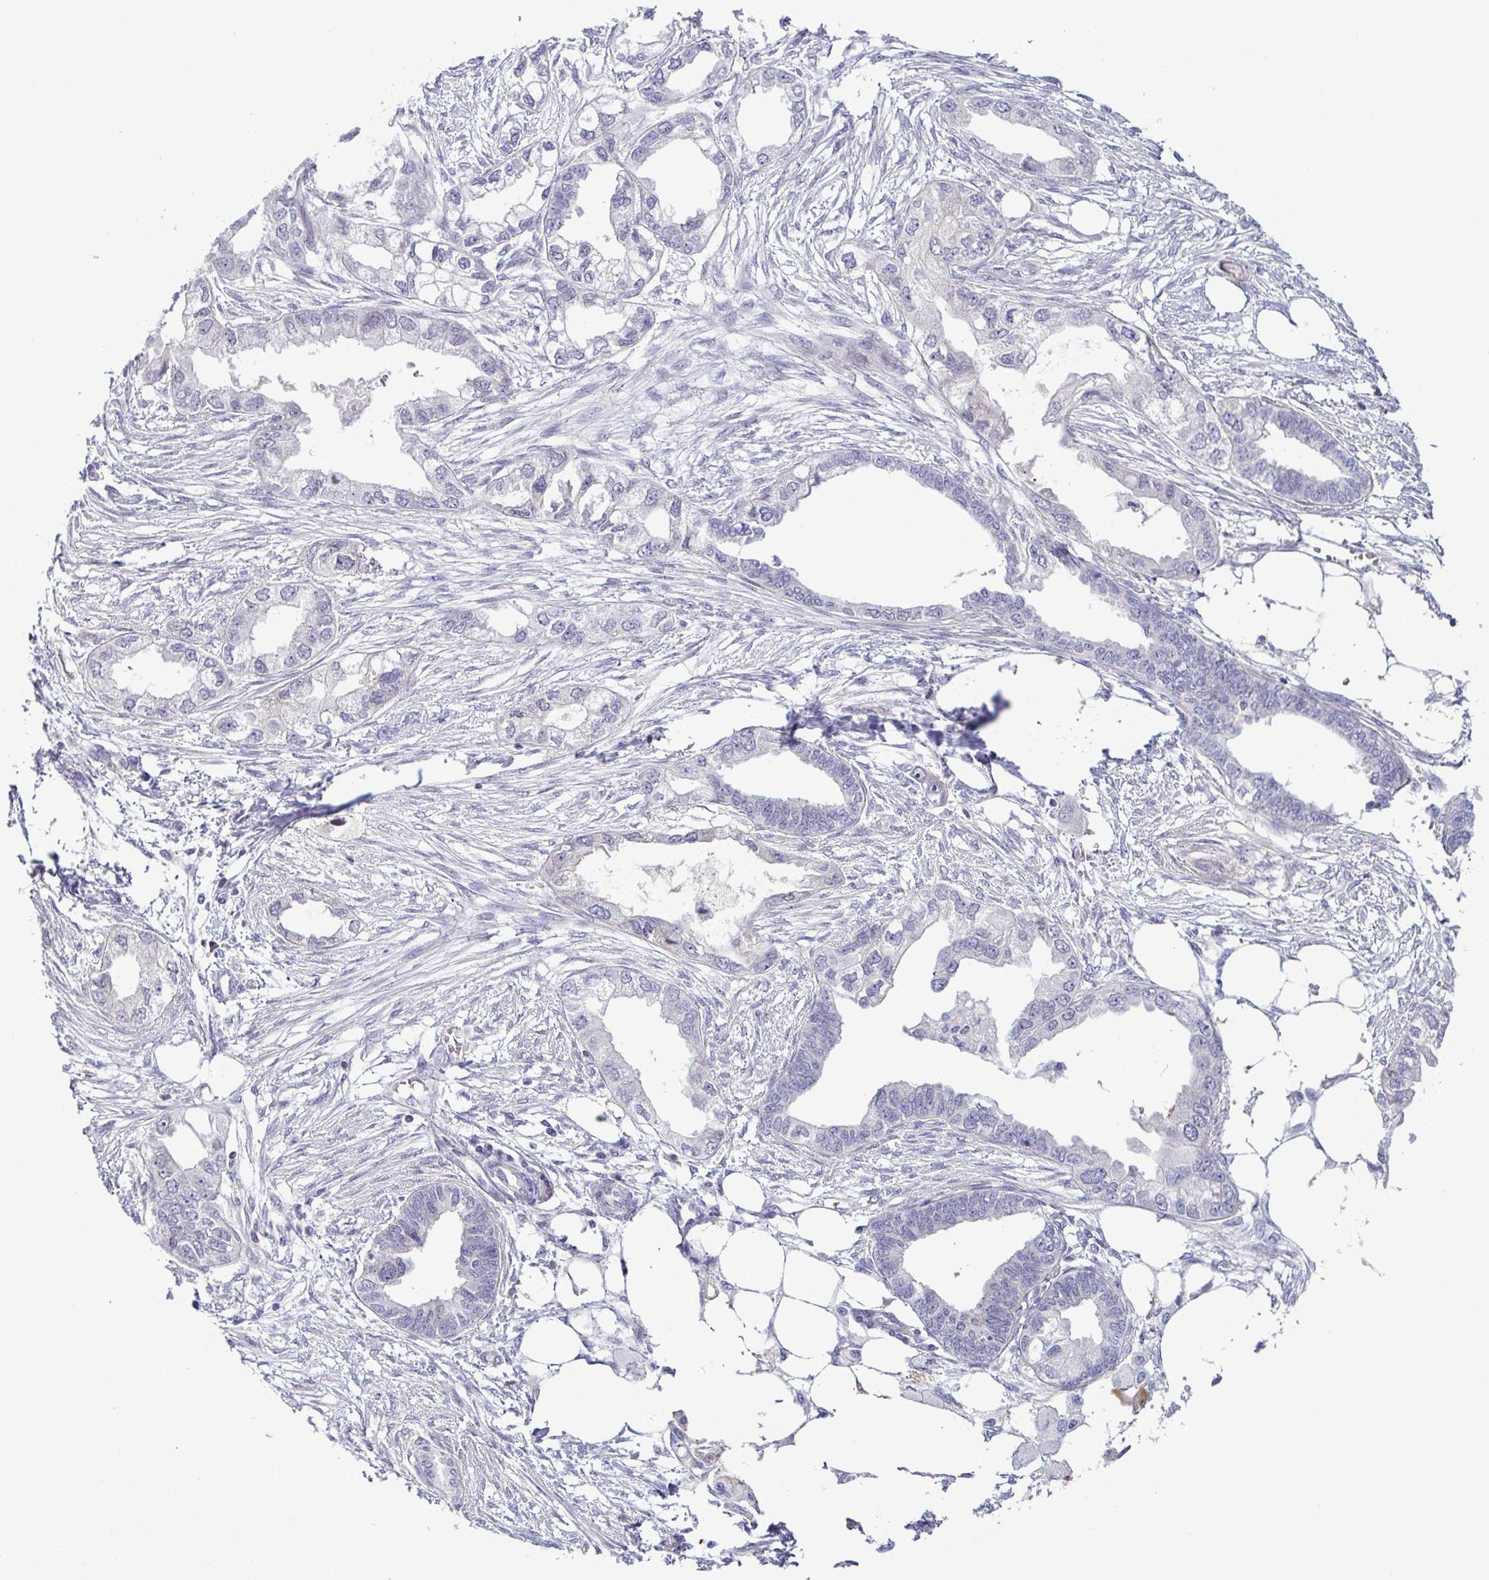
{"staining": {"intensity": "negative", "quantity": "none", "location": "none"}, "tissue": "endometrial cancer", "cell_type": "Tumor cells", "image_type": "cancer", "snomed": [{"axis": "morphology", "description": "Adenocarcinoma, NOS"}, {"axis": "morphology", "description": "Adenocarcinoma, metastatic, NOS"}, {"axis": "topography", "description": "Adipose tissue"}, {"axis": "topography", "description": "Endometrium"}], "caption": "Immunohistochemistry of endometrial cancer displays no staining in tumor cells.", "gene": "SYNPO2L", "patient": {"sex": "female", "age": 67}}